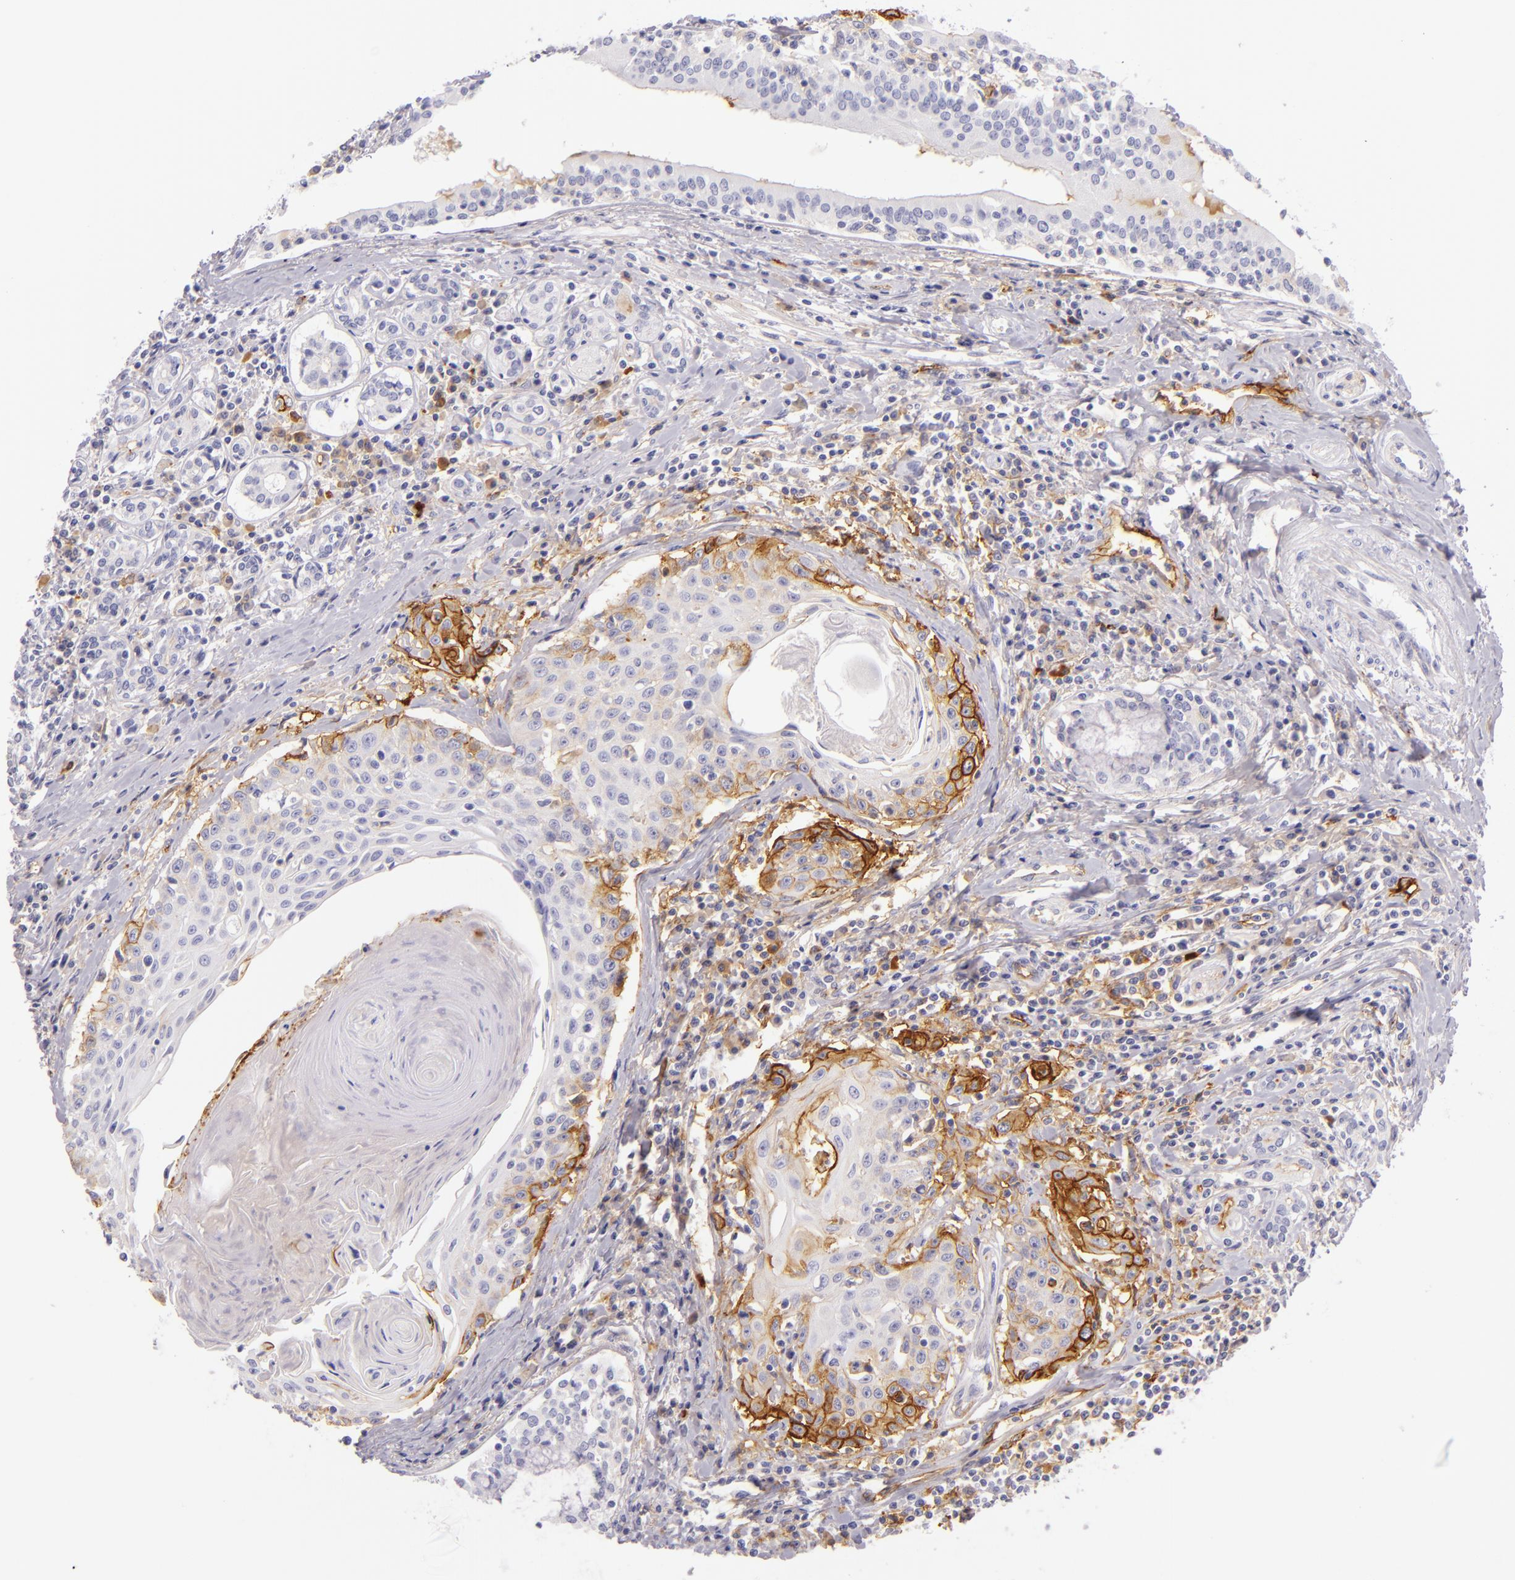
{"staining": {"intensity": "moderate", "quantity": "<25%", "location": "cytoplasmic/membranous"}, "tissue": "head and neck cancer", "cell_type": "Tumor cells", "image_type": "cancer", "snomed": [{"axis": "morphology", "description": "Squamous cell carcinoma, NOS"}, {"axis": "morphology", "description": "Squamous cell carcinoma, metastatic, NOS"}, {"axis": "topography", "description": "Lymph node"}, {"axis": "topography", "description": "Salivary gland"}, {"axis": "topography", "description": "Head-Neck"}], "caption": "The micrograph exhibits a brown stain indicating the presence of a protein in the cytoplasmic/membranous of tumor cells in head and neck cancer.", "gene": "ICAM1", "patient": {"sex": "female", "age": 74}}